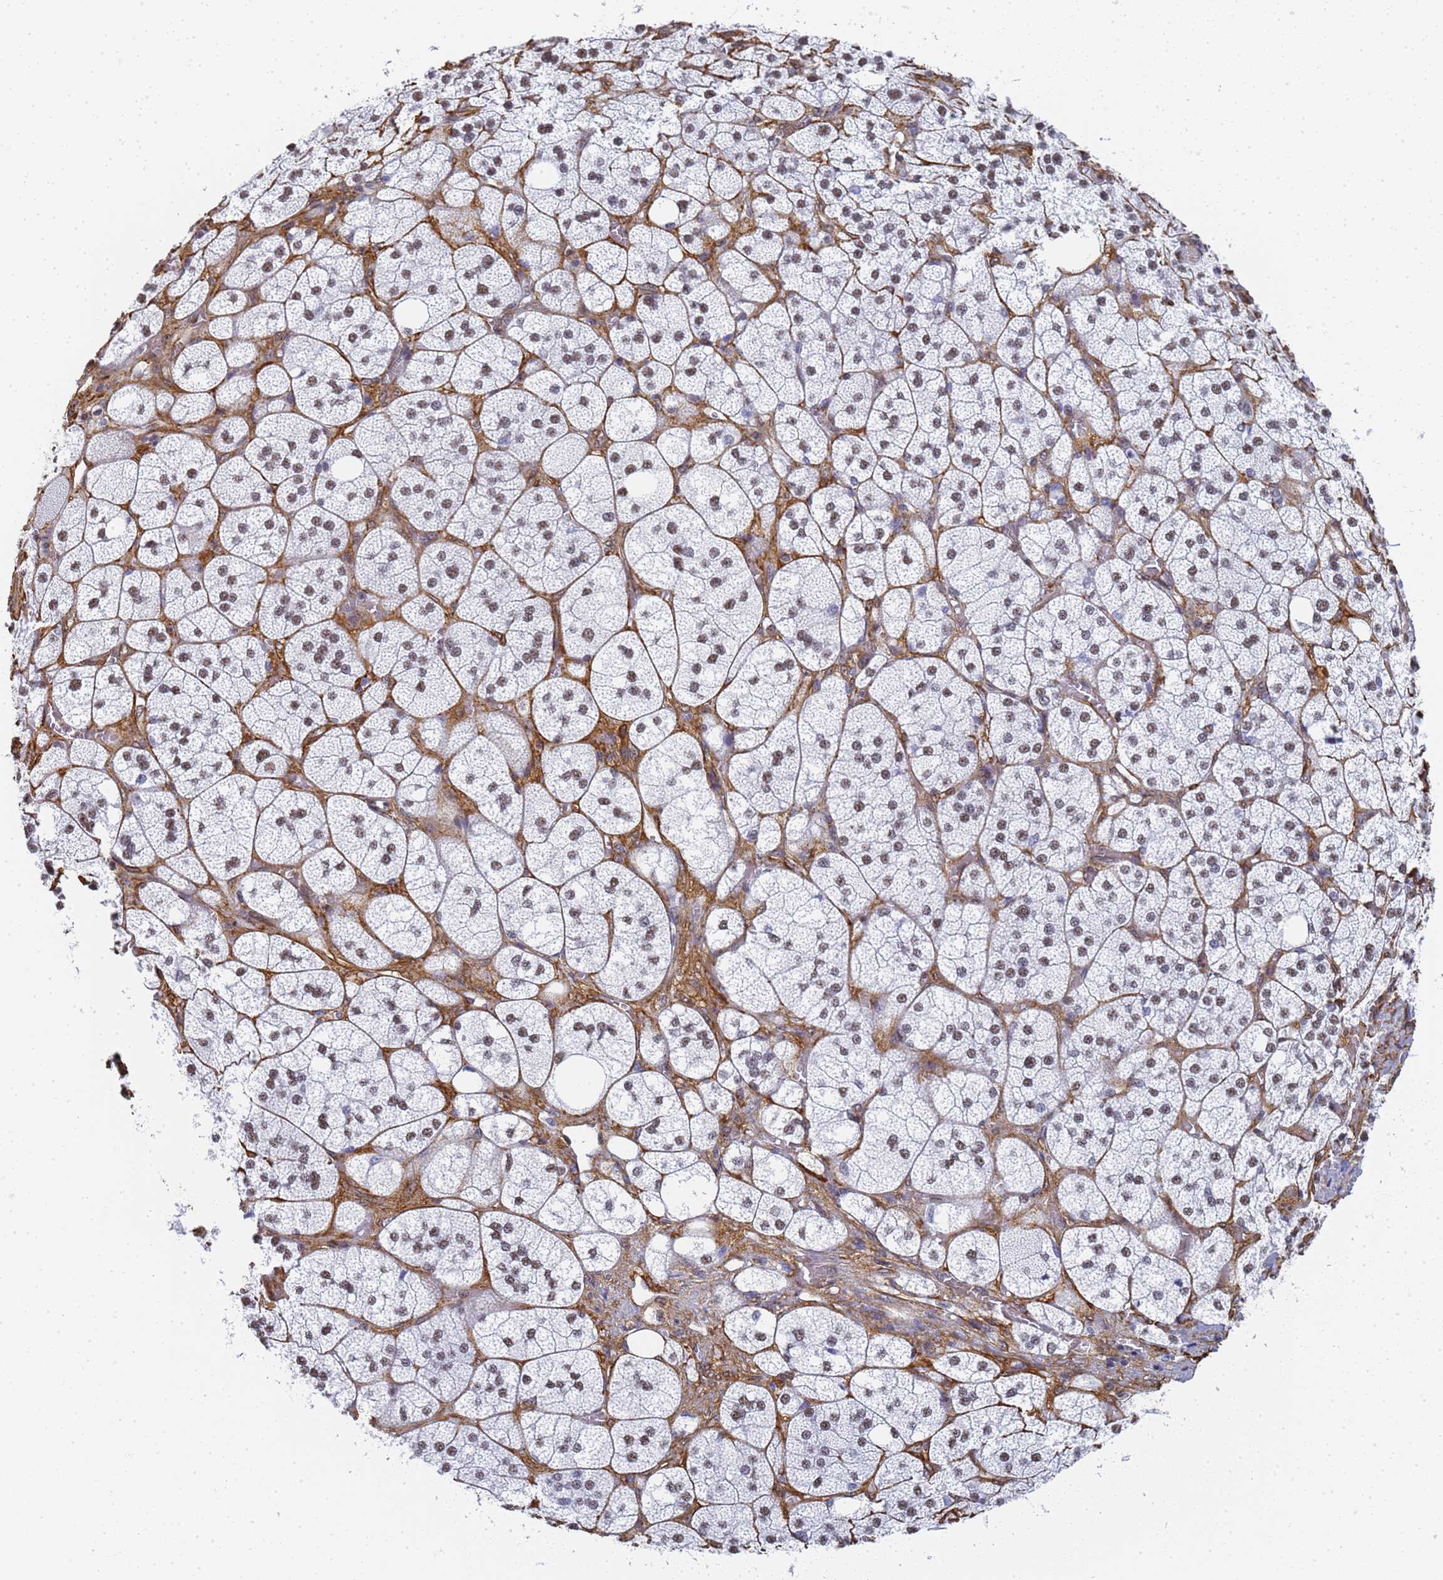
{"staining": {"intensity": "weak", "quantity": "25%-75%", "location": "nuclear"}, "tissue": "adrenal gland", "cell_type": "Glandular cells", "image_type": "normal", "snomed": [{"axis": "morphology", "description": "Normal tissue, NOS"}, {"axis": "topography", "description": "Adrenal gland"}], "caption": "Benign adrenal gland was stained to show a protein in brown. There is low levels of weak nuclear positivity in about 25%-75% of glandular cells.", "gene": "PRRT4", "patient": {"sex": "male", "age": 61}}